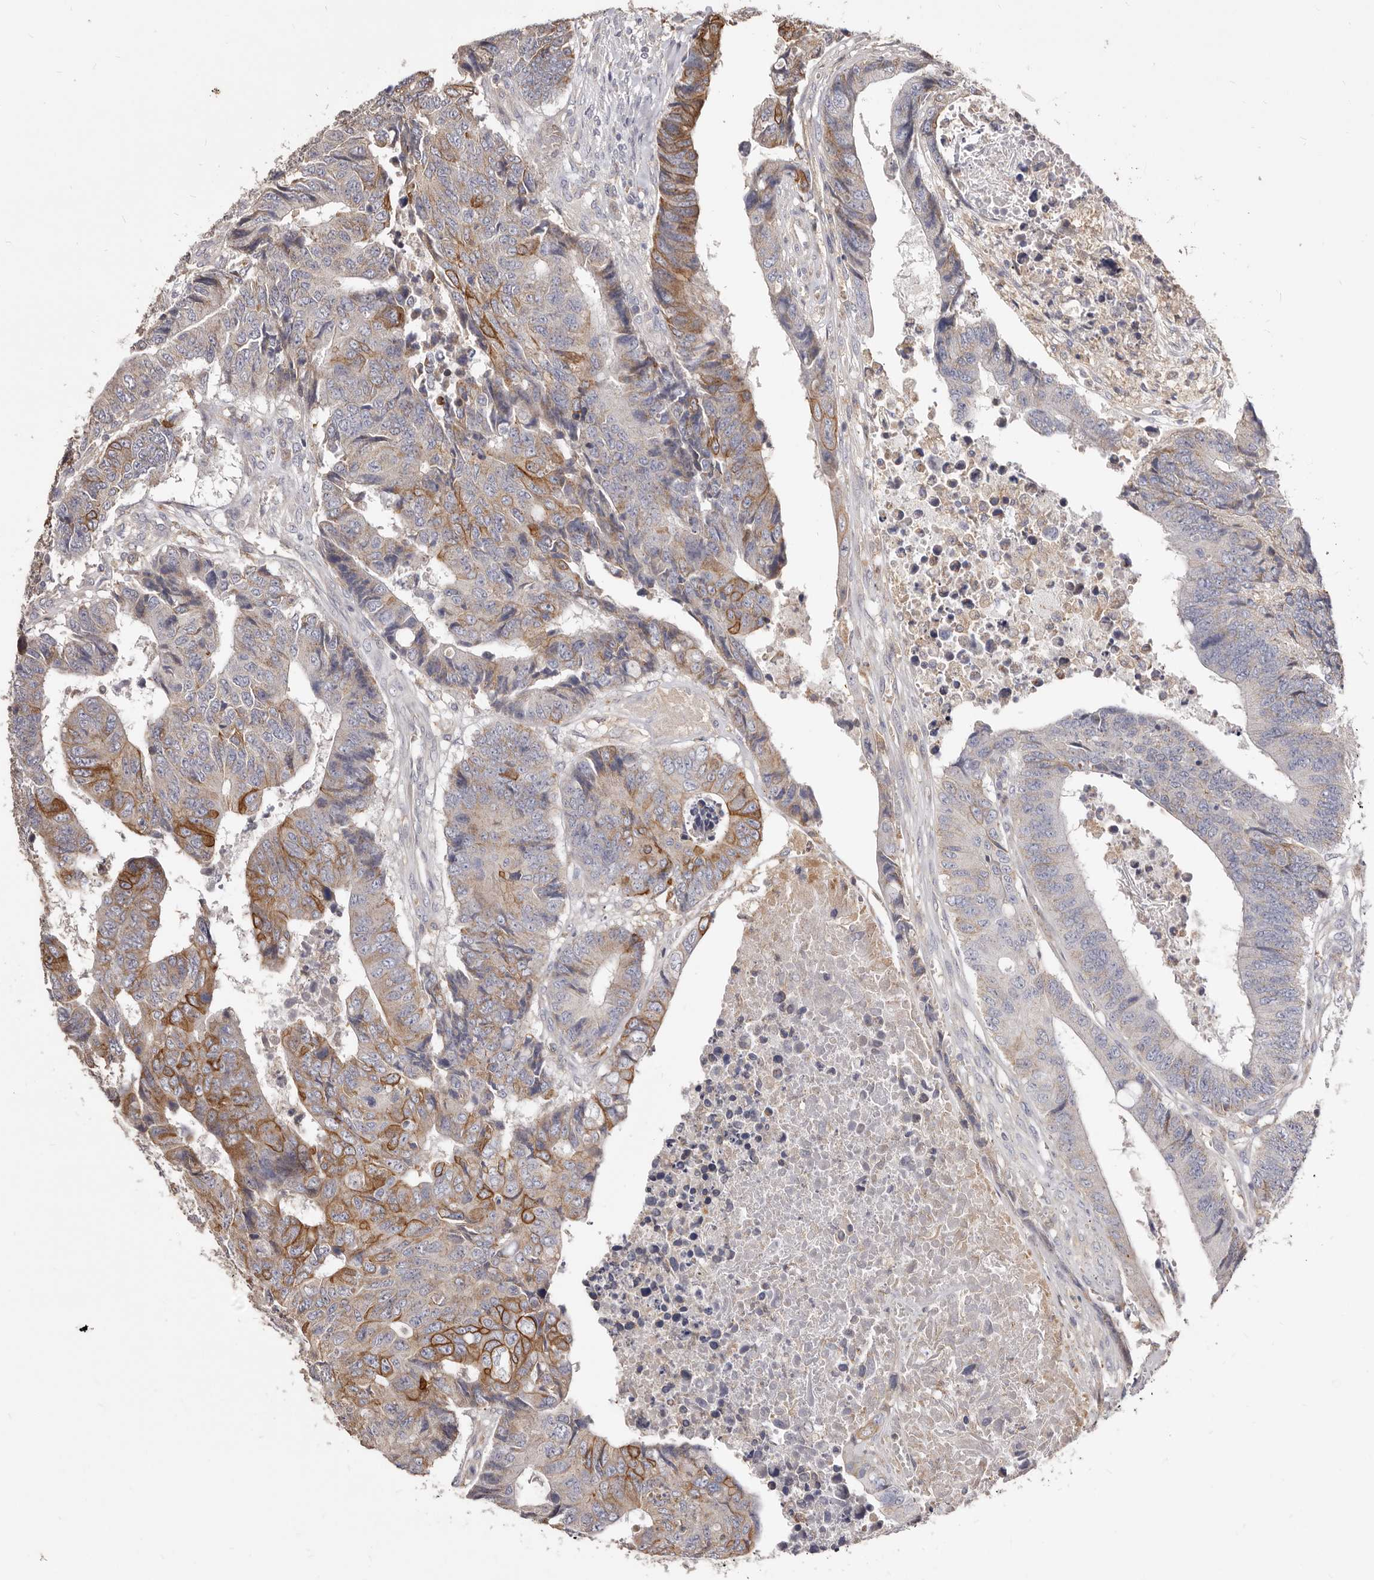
{"staining": {"intensity": "moderate", "quantity": "25%-75%", "location": "cytoplasmic/membranous"}, "tissue": "colorectal cancer", "cell_type": "Tumor cells", "image_type": "cancer", "snomed": [{"axis": "morphology", "description": "Adenocarcinoma, NOS"}, {"axis": "topography", "description": "Rectum"}], "caption": "Colorectal cancer stained for a protein displays moderate cytoplasmic/membranous positivity in tumor cells.", "gene": "LRRC25", "patient": {"sex": "male", "age": 84}}